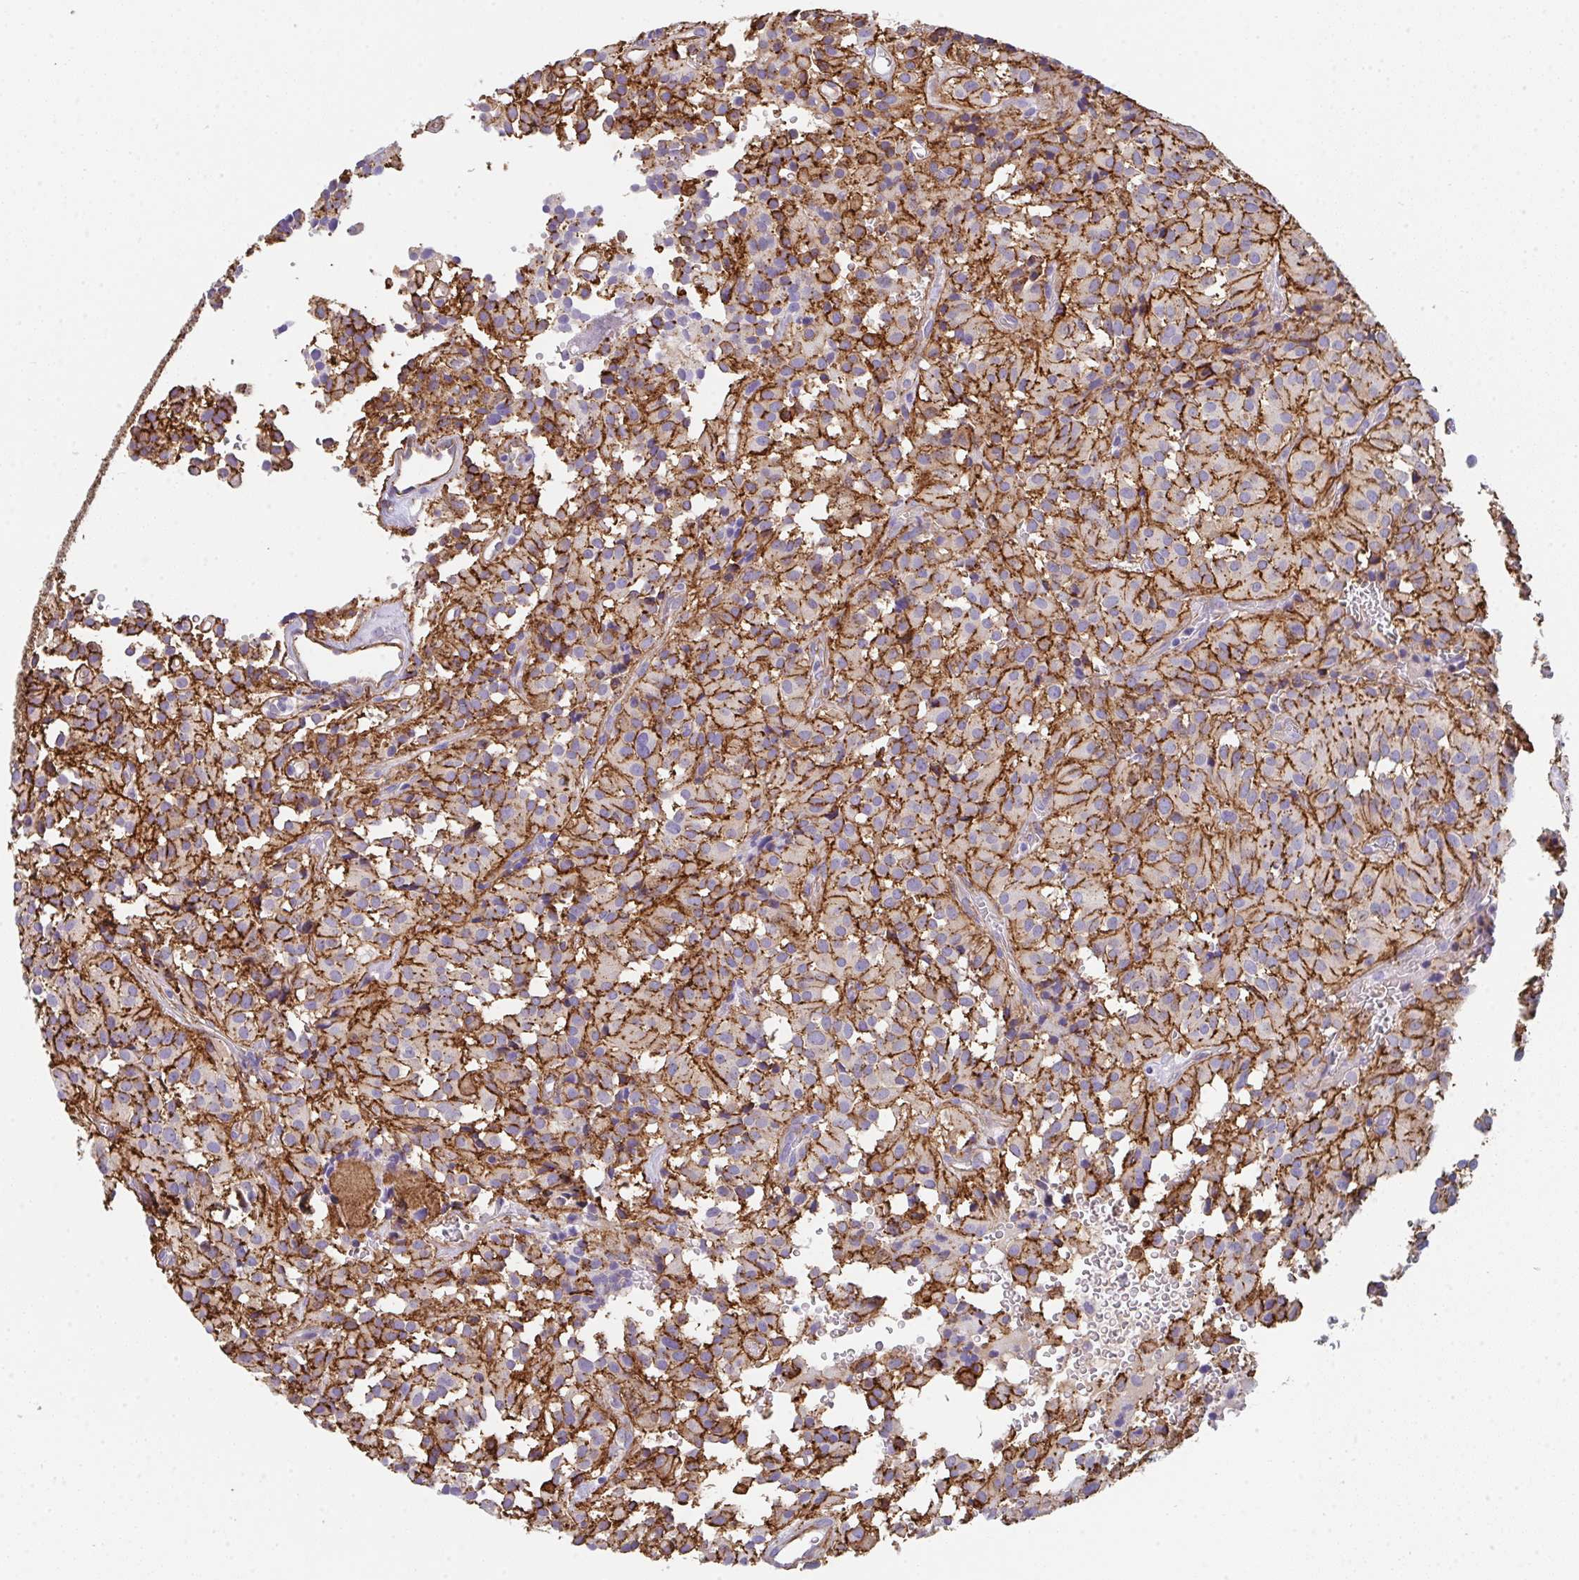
{"staining": {"intensity": "strong", "quantity": ">75%", "location": "cytoplasmic/membranous"}, "tissue": "glioma", "cell_type": "Tumor cells", "image_type": "cancer", "snomed": [{"axis": "morphology", "description": "Glioma, malignant, Low grade"}, {"axis": "topography", "description": "Brain"}], "caption": "Immunohistochemical staining of human glioma exhibits strong cytoplasmic/membranous protein positivity in approximately >75% of tumor cells. (brown staining indicates protein expression, while blue staining denotes nuclei).", "gene": "DBN1", "patient": {"sex": "male", "age": 42}}